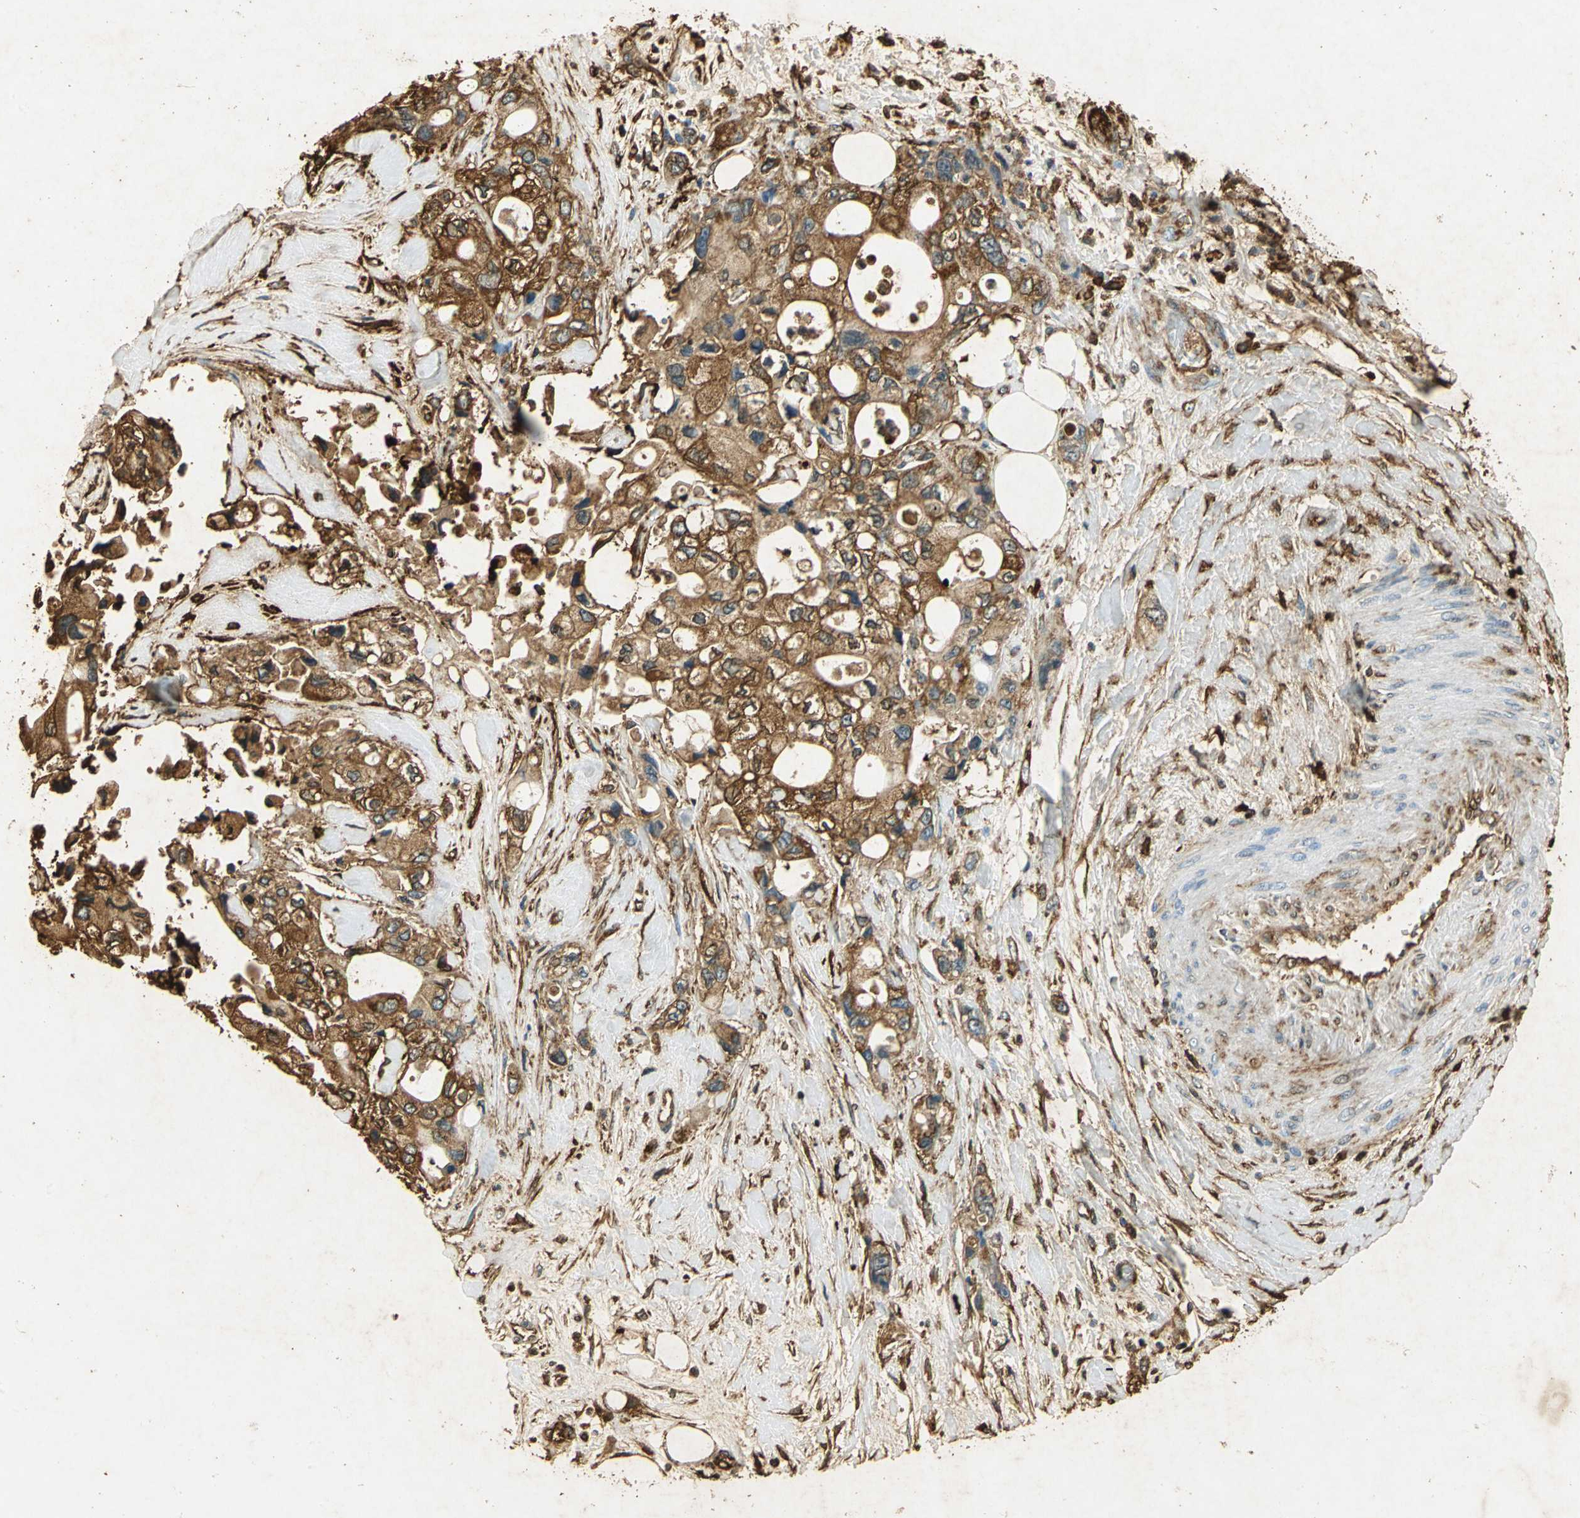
{"staining": {"intensity": "moderate", "quantity": ">75%", "location": "cytoplasmic/membranous"}, "tissue": "pancreatic cancer", "cell_type": "Tumor cells", "image_type": "cancer", "snomed": [{"axis": "morphology", "description": "Adenocarcinoma, NOS"}, {"axis": "topography", "description": "Pancreas"}], "caption": "Human adenocarcinoma (pancreatic) stained with a protein marker demonstrates moderate staining in tumor cells.", "gene": "ANXA4", "patient": {"sex": "male", "age": 70}}